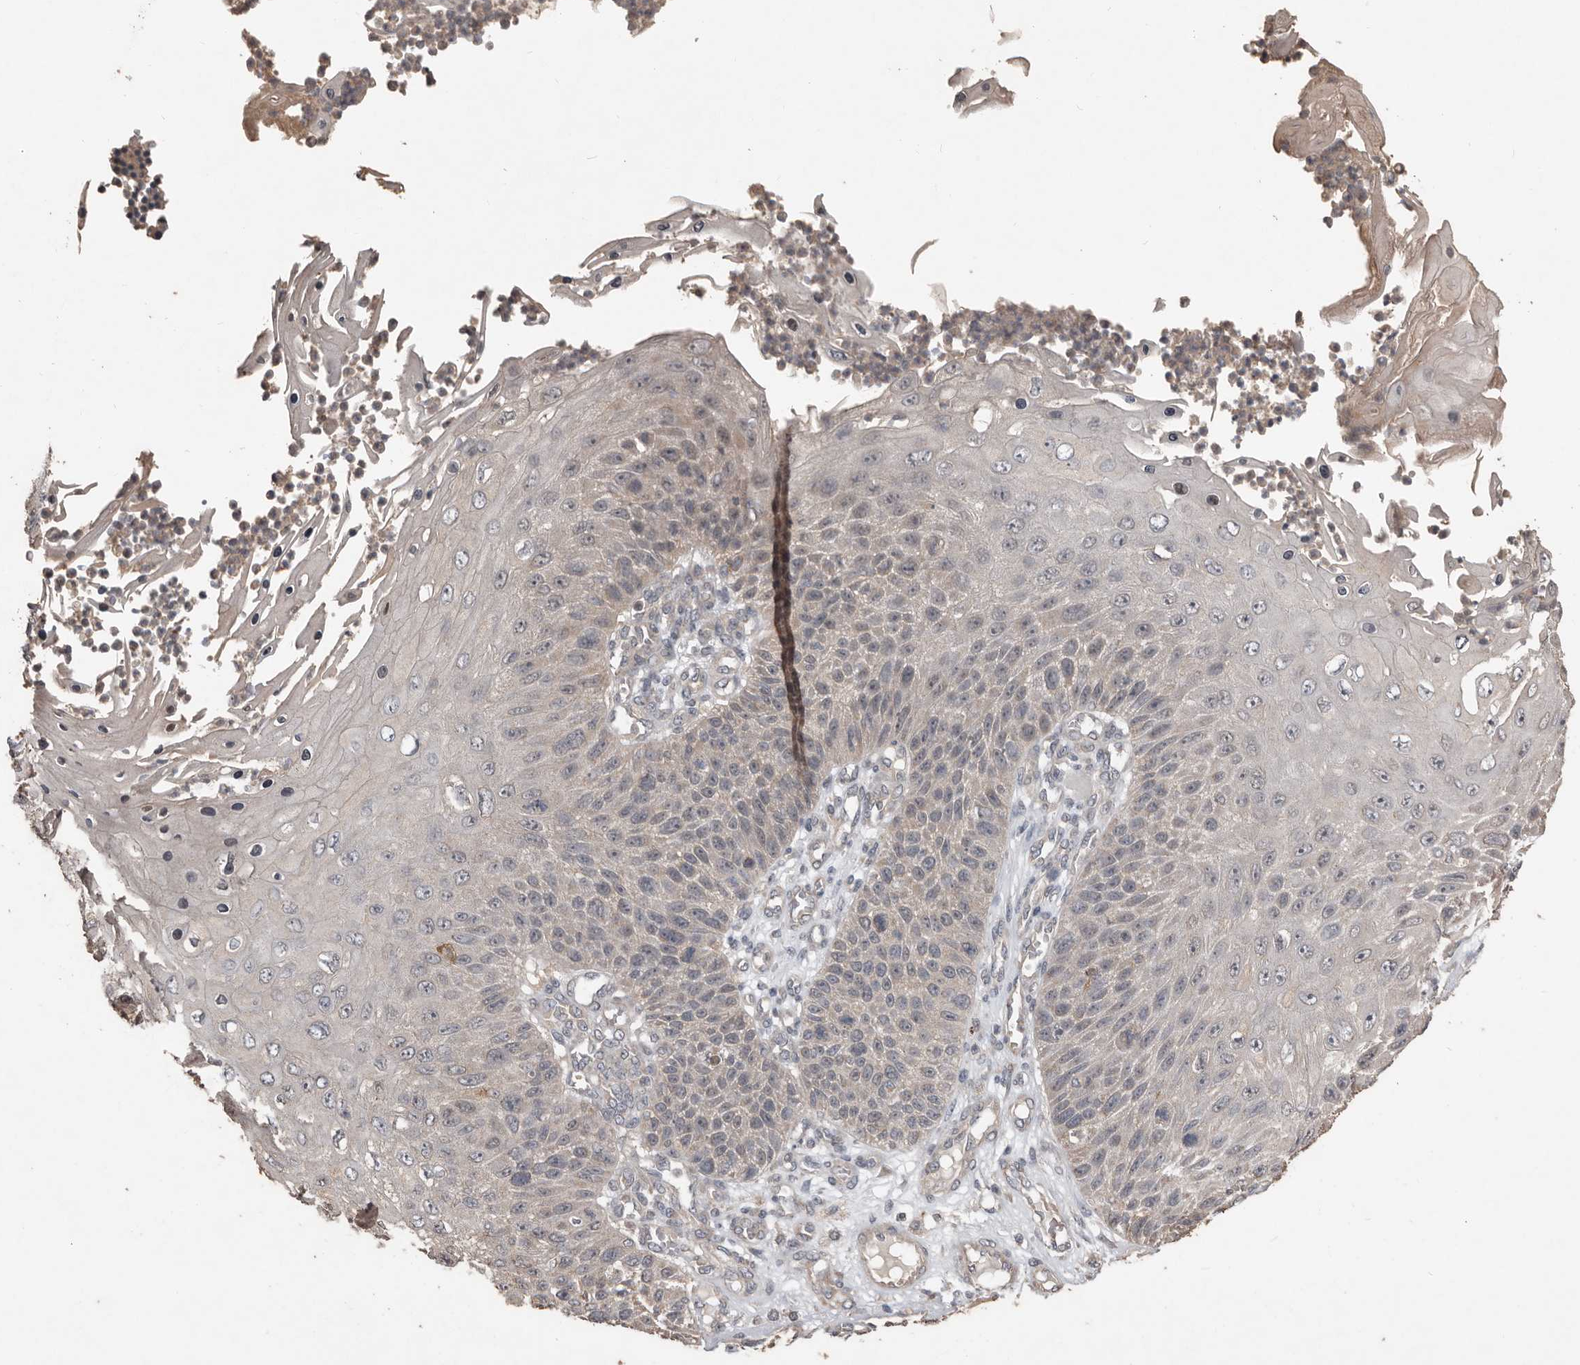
{"staining": {"intensity": "negative", "quantity": "none", "location": "none"}, "tissue": "skin cancer", "cell_type": "Tumor cells", "image_type": "cancer", "snomed": [{"axis": "morphology", "description": "Squamous cell carcinoma, NOS"}, {"axis": "topography", "description": "Skin"}], "caption": "Tumor cells are negative for protein expression in human squamous cell carcinoma (skin). (Immunohistochemistry (ihc), brightfield microscopy, high magnification).", "gene": "BAMBI", "patient": {"sex": "female", "age": 88}}